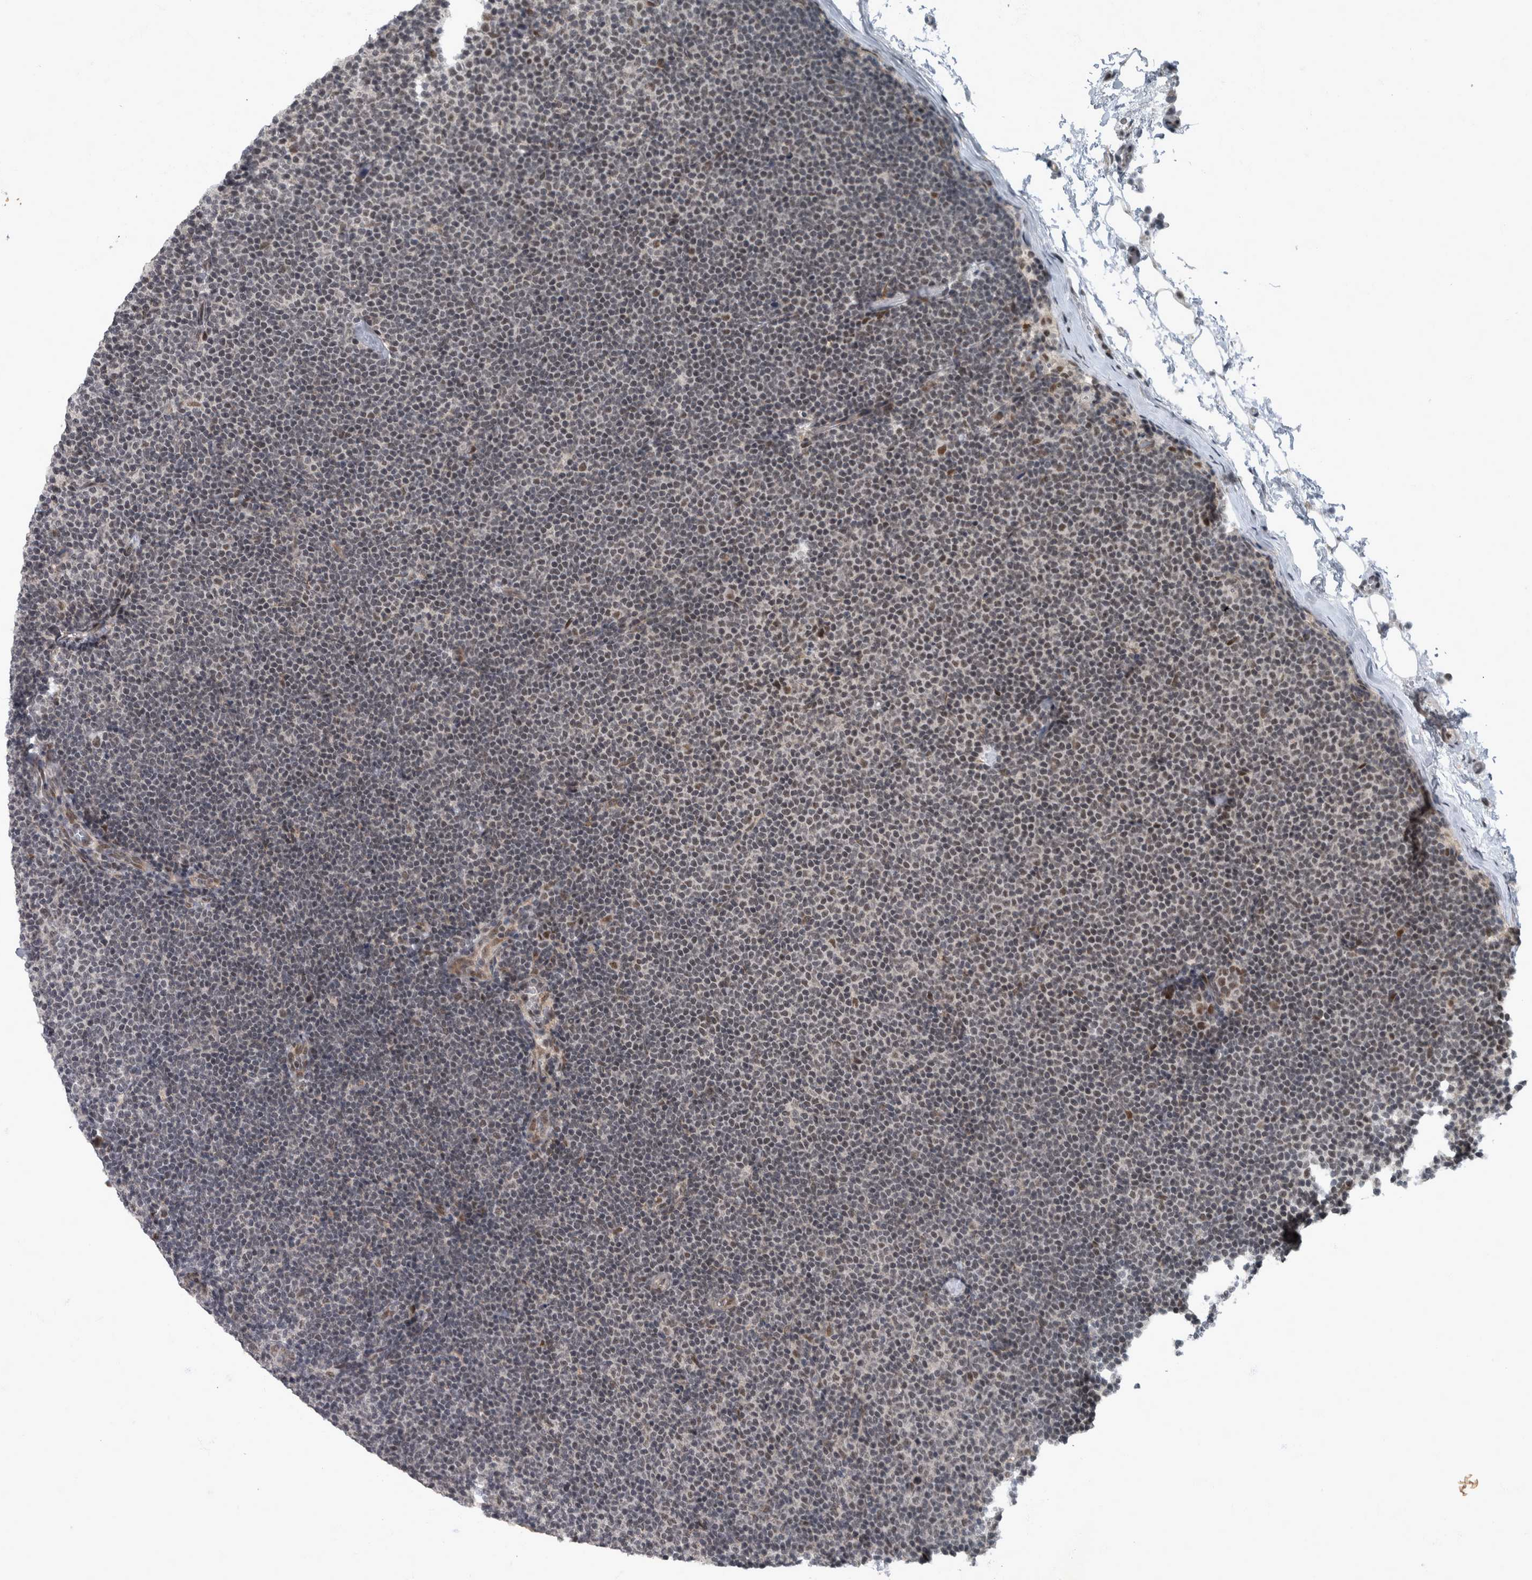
{"staining": {"intensity": "weak", "quantity": ">75%", "location": "nuclear"}, "tissue": "lymphoma", "cell_type": "Tumor cells", "image_type": "cancer", "snomed": [{"axis": "morphology", "description": "Malignant lymphoma, non-Hodgkin's type, Low grade"}, {"axis": "topography", "description": "Lymph node"}], "caption": "Tumor cells display low levels of weak nuclear staining in about >75% of cells in human malignant lymphoma, non-Hodgkin's type (low-grade).", "gene": "WDR33", "patient": {"sex": "female", "age": 53}}